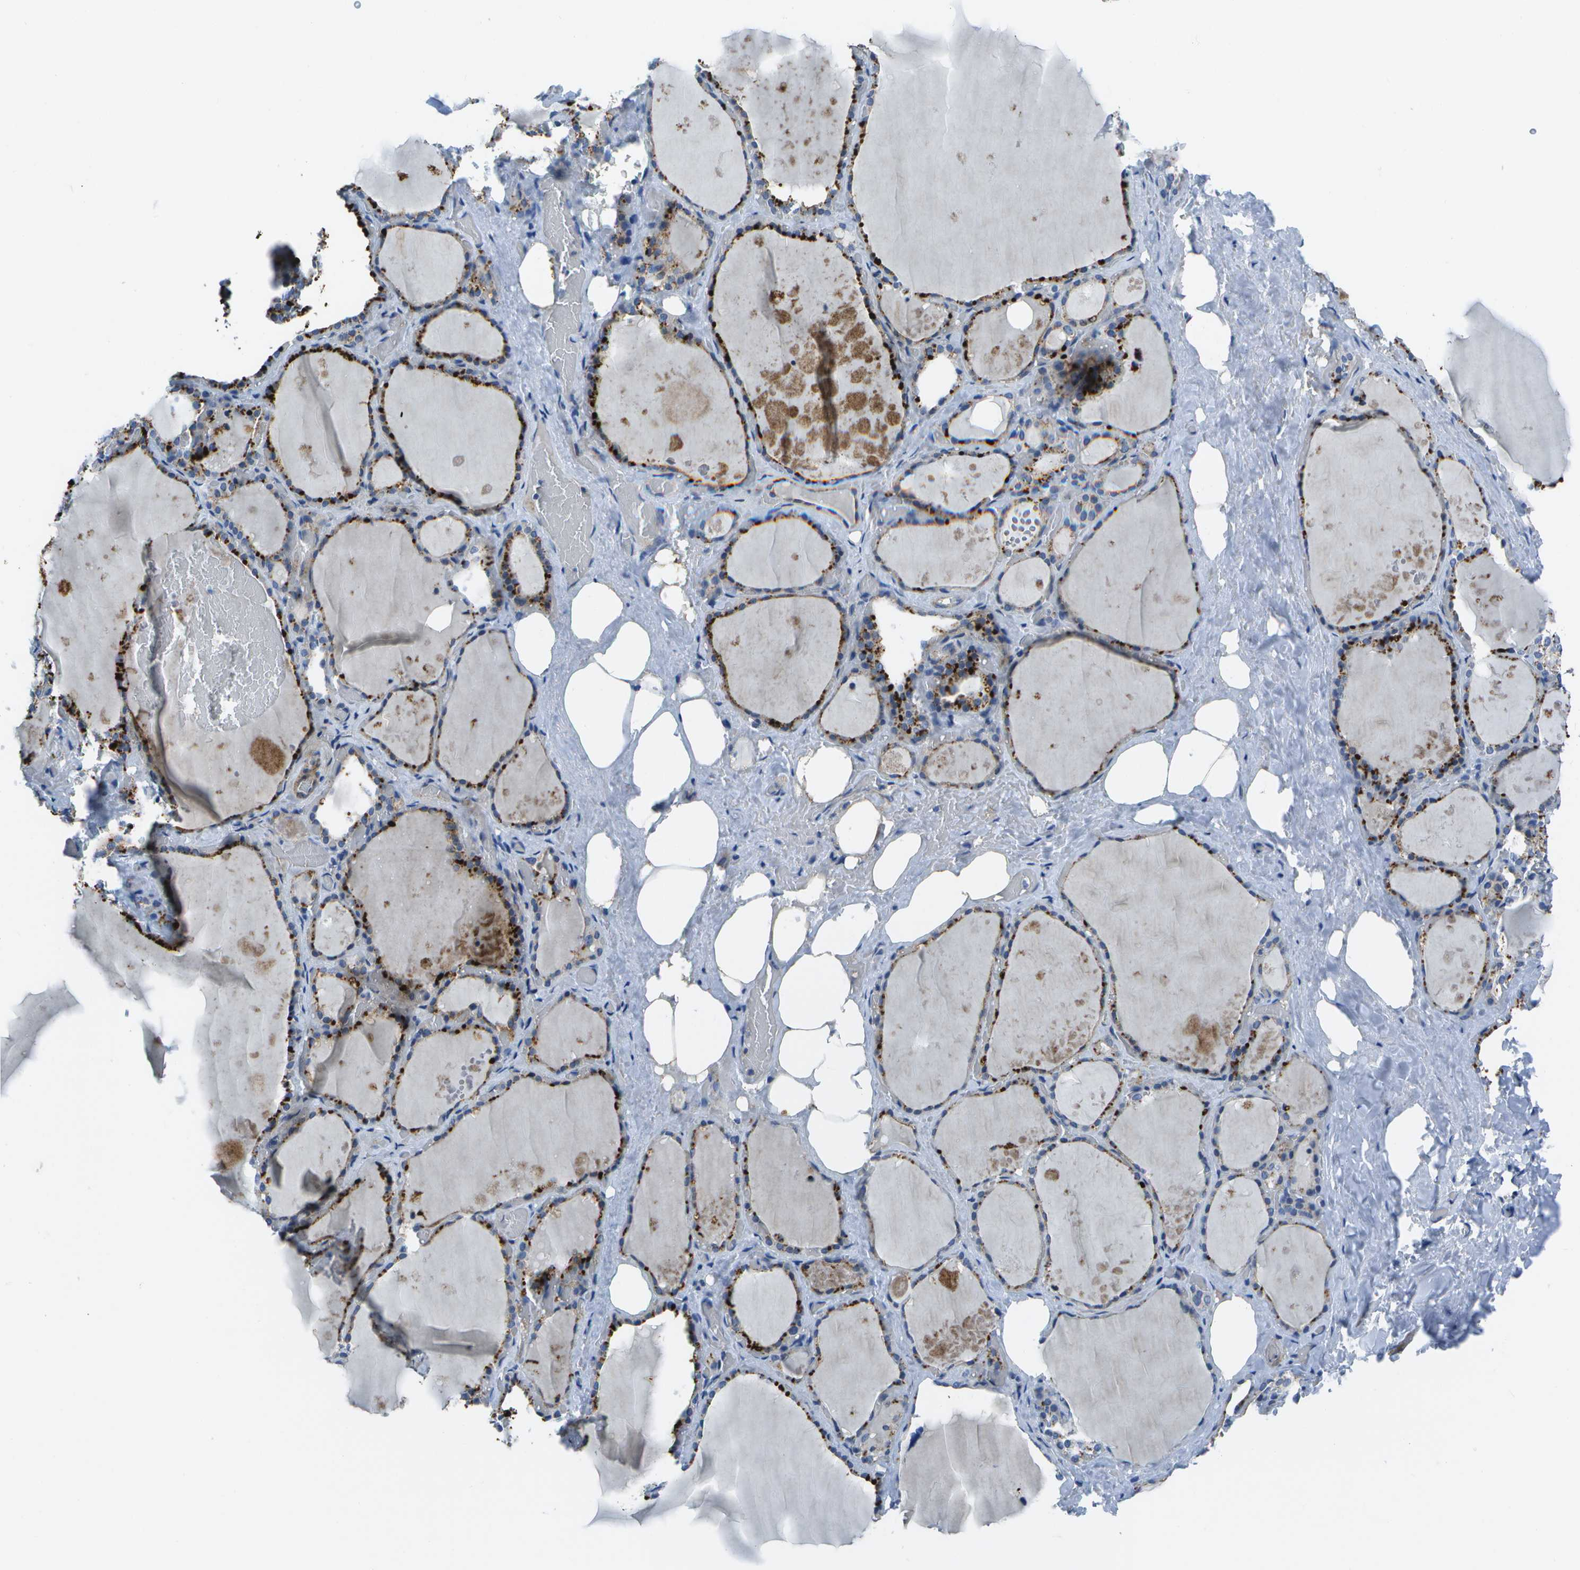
{"staining": {"intensity": "moderate", "quantity": "25%-75%", "location": "cytoplasmic/membranous"}, "tissue": "thyroid gland", "cell_type": "Glandular cells", "image_type": "normal", "snomed": [{"axis": "morphology", "description": "Normal tissue, NOS"}, {"axis": "topography", "description": "Thyroid gland"}], "caption": "Glandular cells demonstrate moderate cytoplasmic/membranous expression in about 25%-75% of cells in normal thyroid gland. (brown staining indicates protein expression, while blue staining denotes nuclei).", "gene": "DCT", "patient": {"sex": "male", "age": 61}}